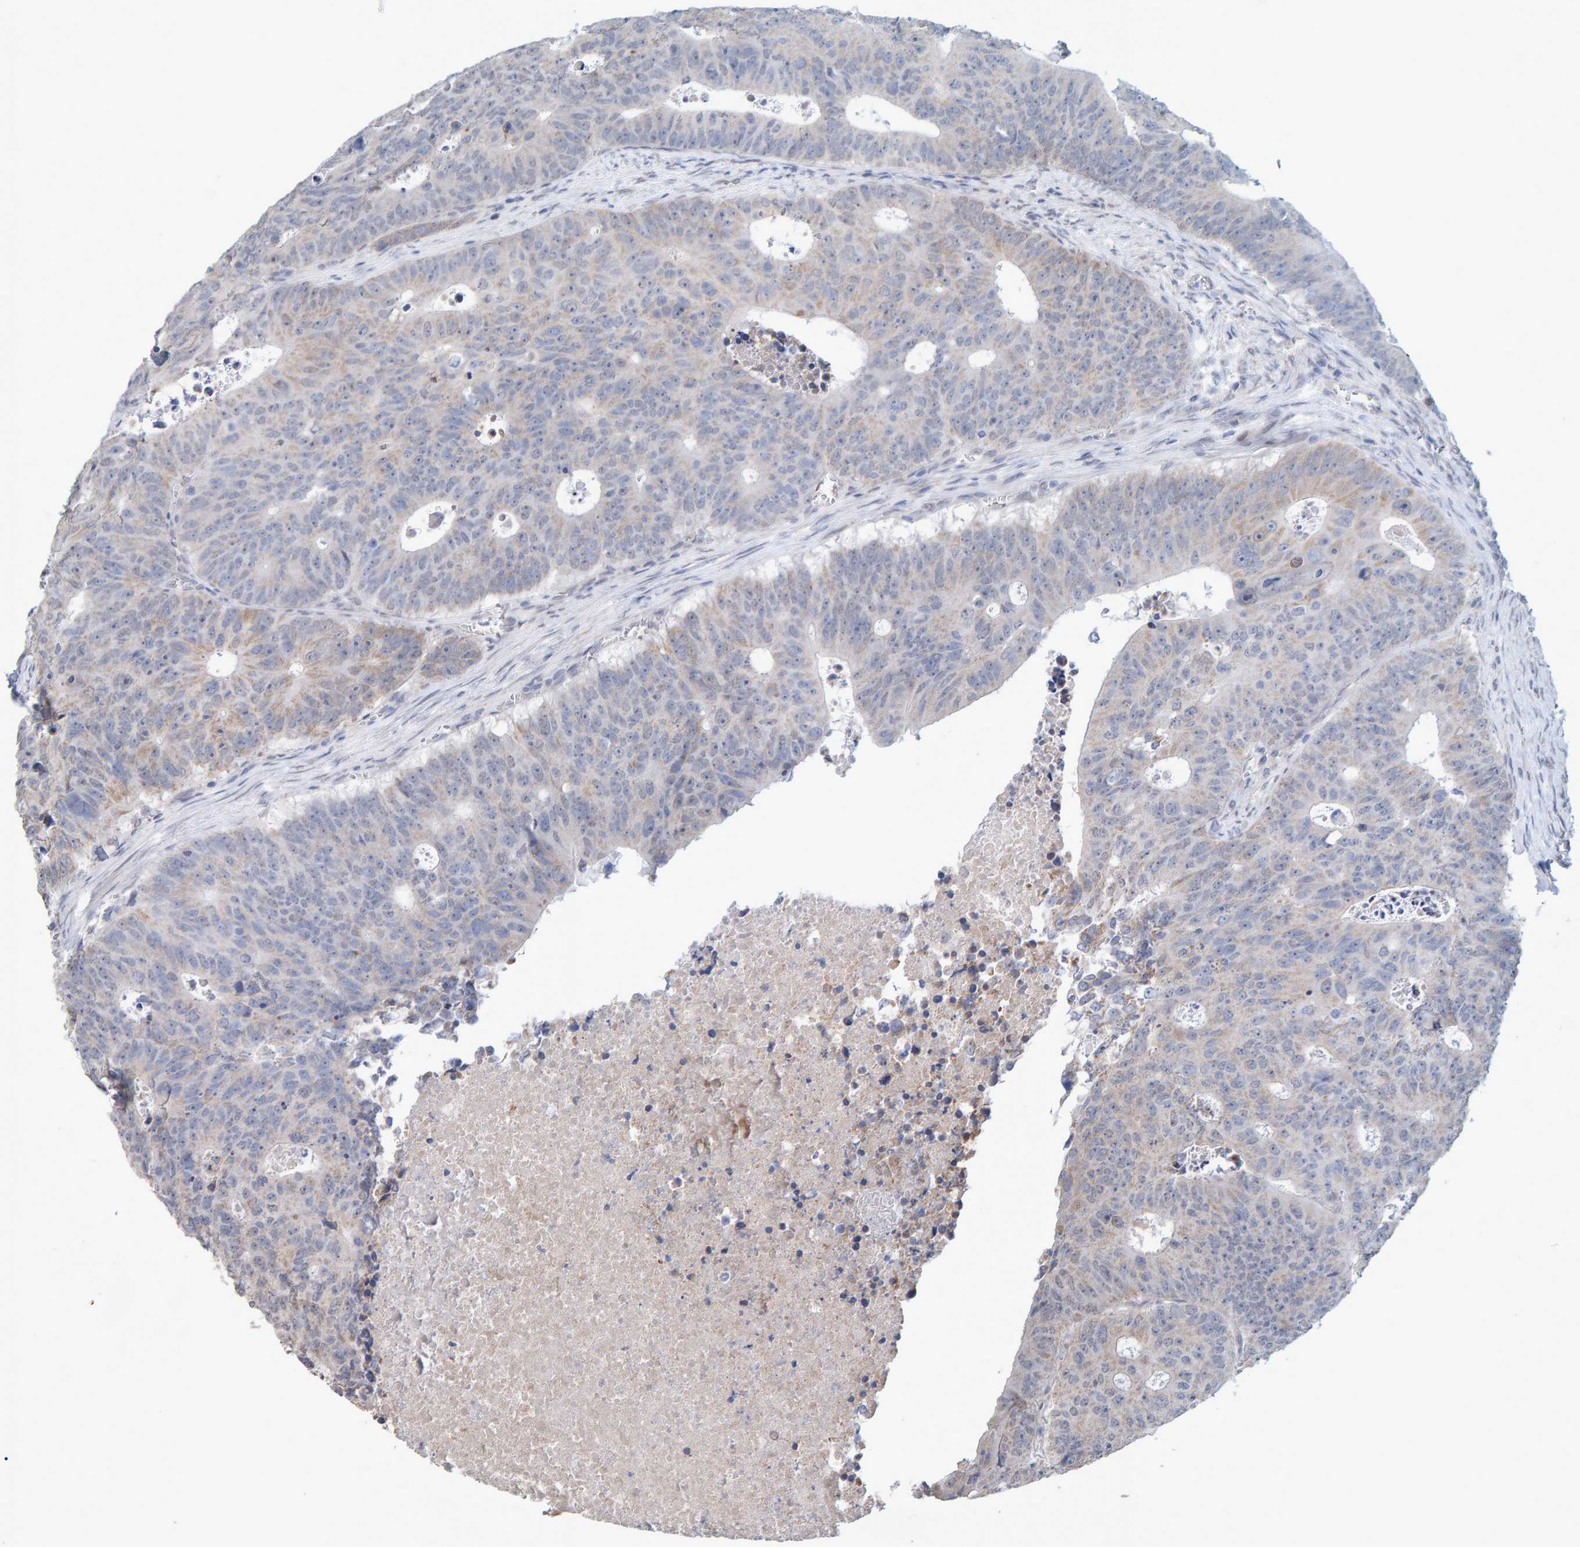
{"staining": {"intensity": "weak", "quantity": "<25%", "location": "cytoplasmic/membranous"}, "tissue": "colorectal cancer", "cell_type": "Tumor cells", "image_type": "cancer", "snomed": [{"axis": "morphology", "description": "Adenocarcinoma, NOS"}, {"axis": "topography", "description": "Colon"}], "caption": "DAB immunohistochemical staining of human adenocarcinoma (colorectal) reveals no significant positivity in tumor cells.", "gene": "USP43", "patient": {"sex": "male", "age": 87}}